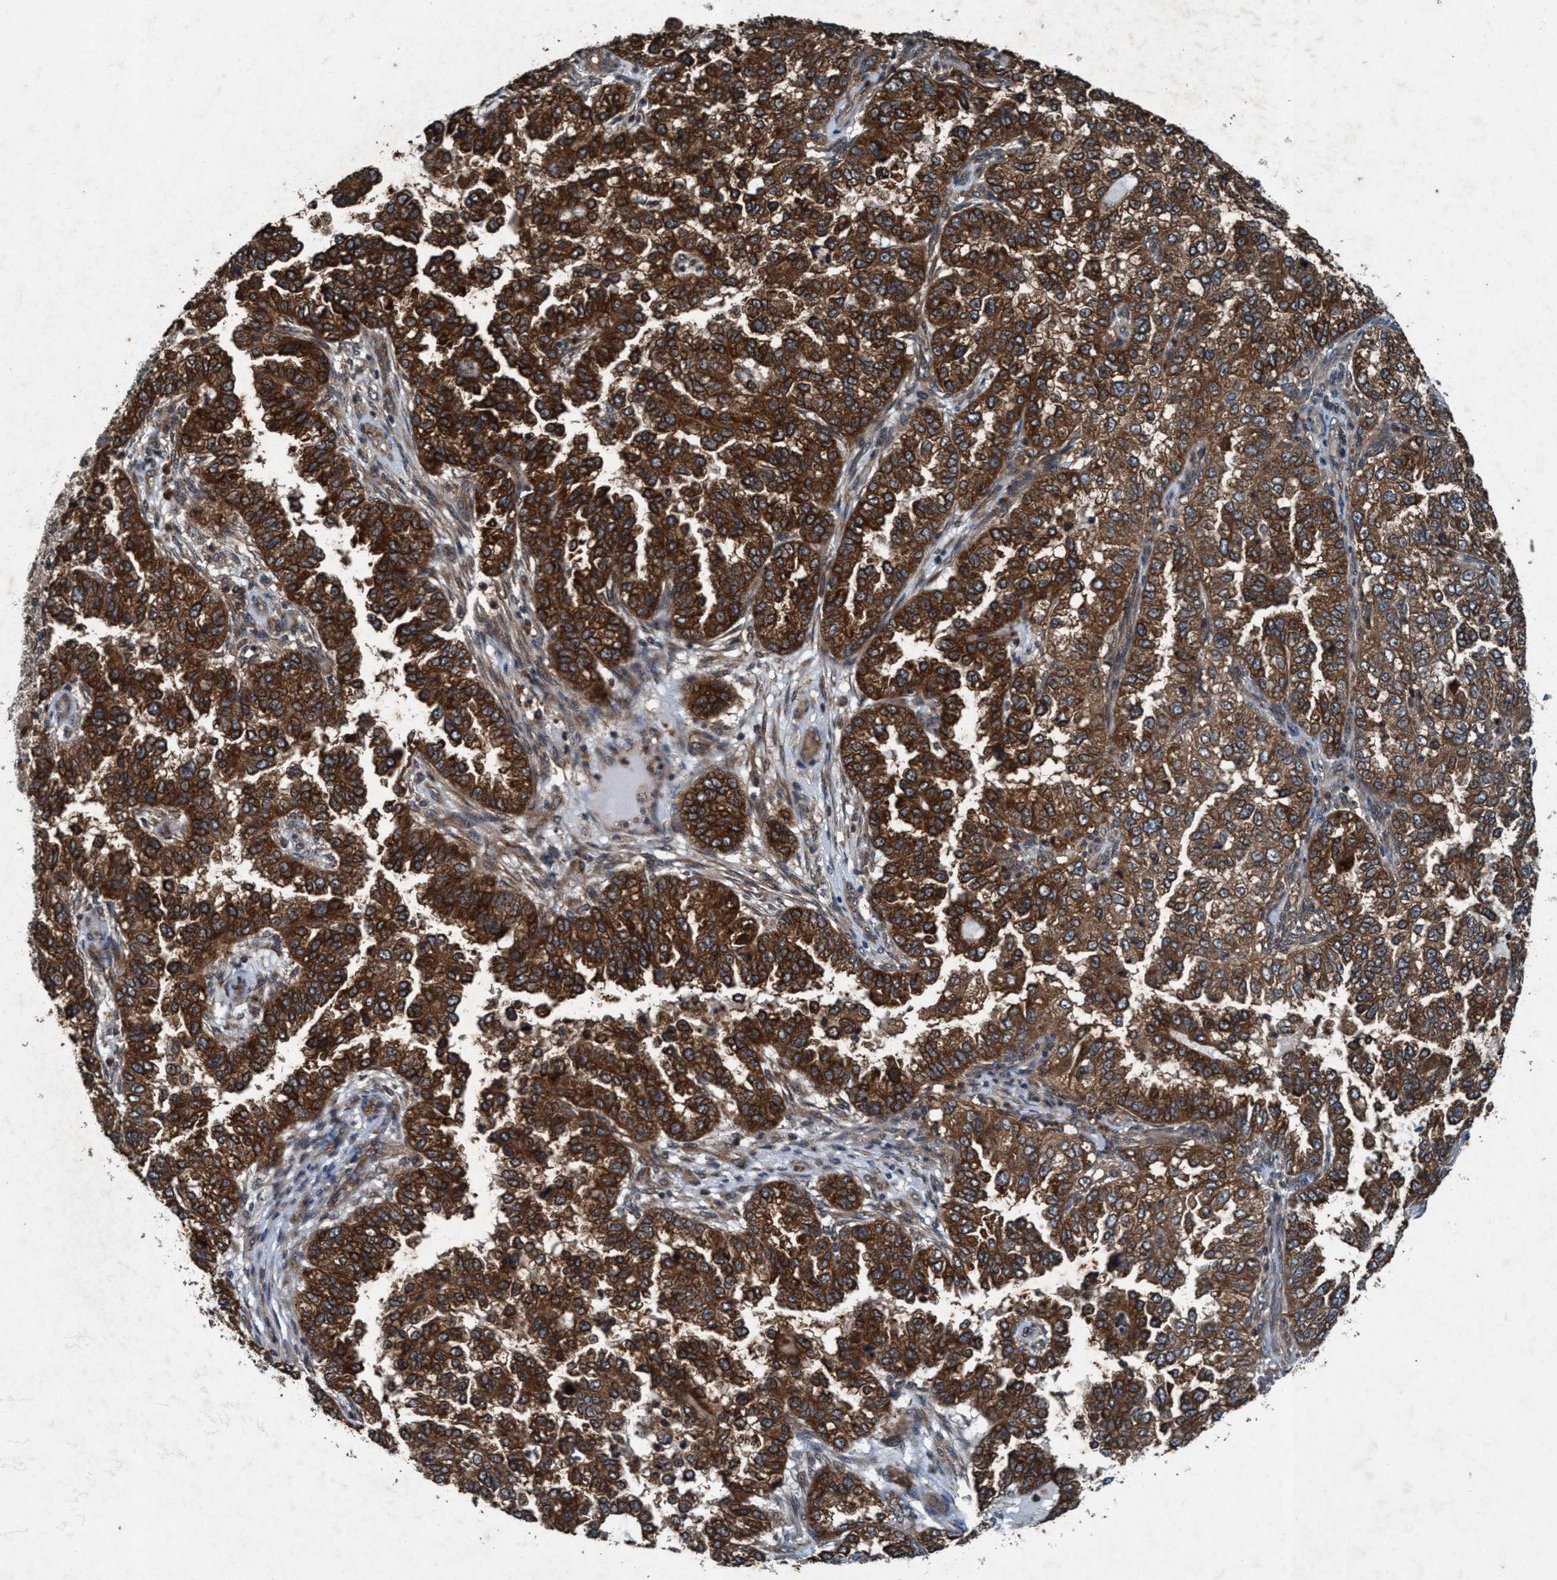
{"staining": {"intensity": "strong", "quantity": ">75%", "location": "cytoplasmic/membranous"}, "tissue": "endometrial cancer", "cell_type": "Tumor cells", "image_type": "cancer", "snomed": [{"axis": "morphology", "description": "Adenocarcinoma, NOS"}, {"axis": "topography", "description": "Endometrium"}], "caption": "Protein staining reveals strong cytoplasmic/membranous expression in about >75% of tumor cells in adenocarcinoma (endometrial).", "gene": "AKT1S1", "patient": {"sex": "female", "age": 85}}